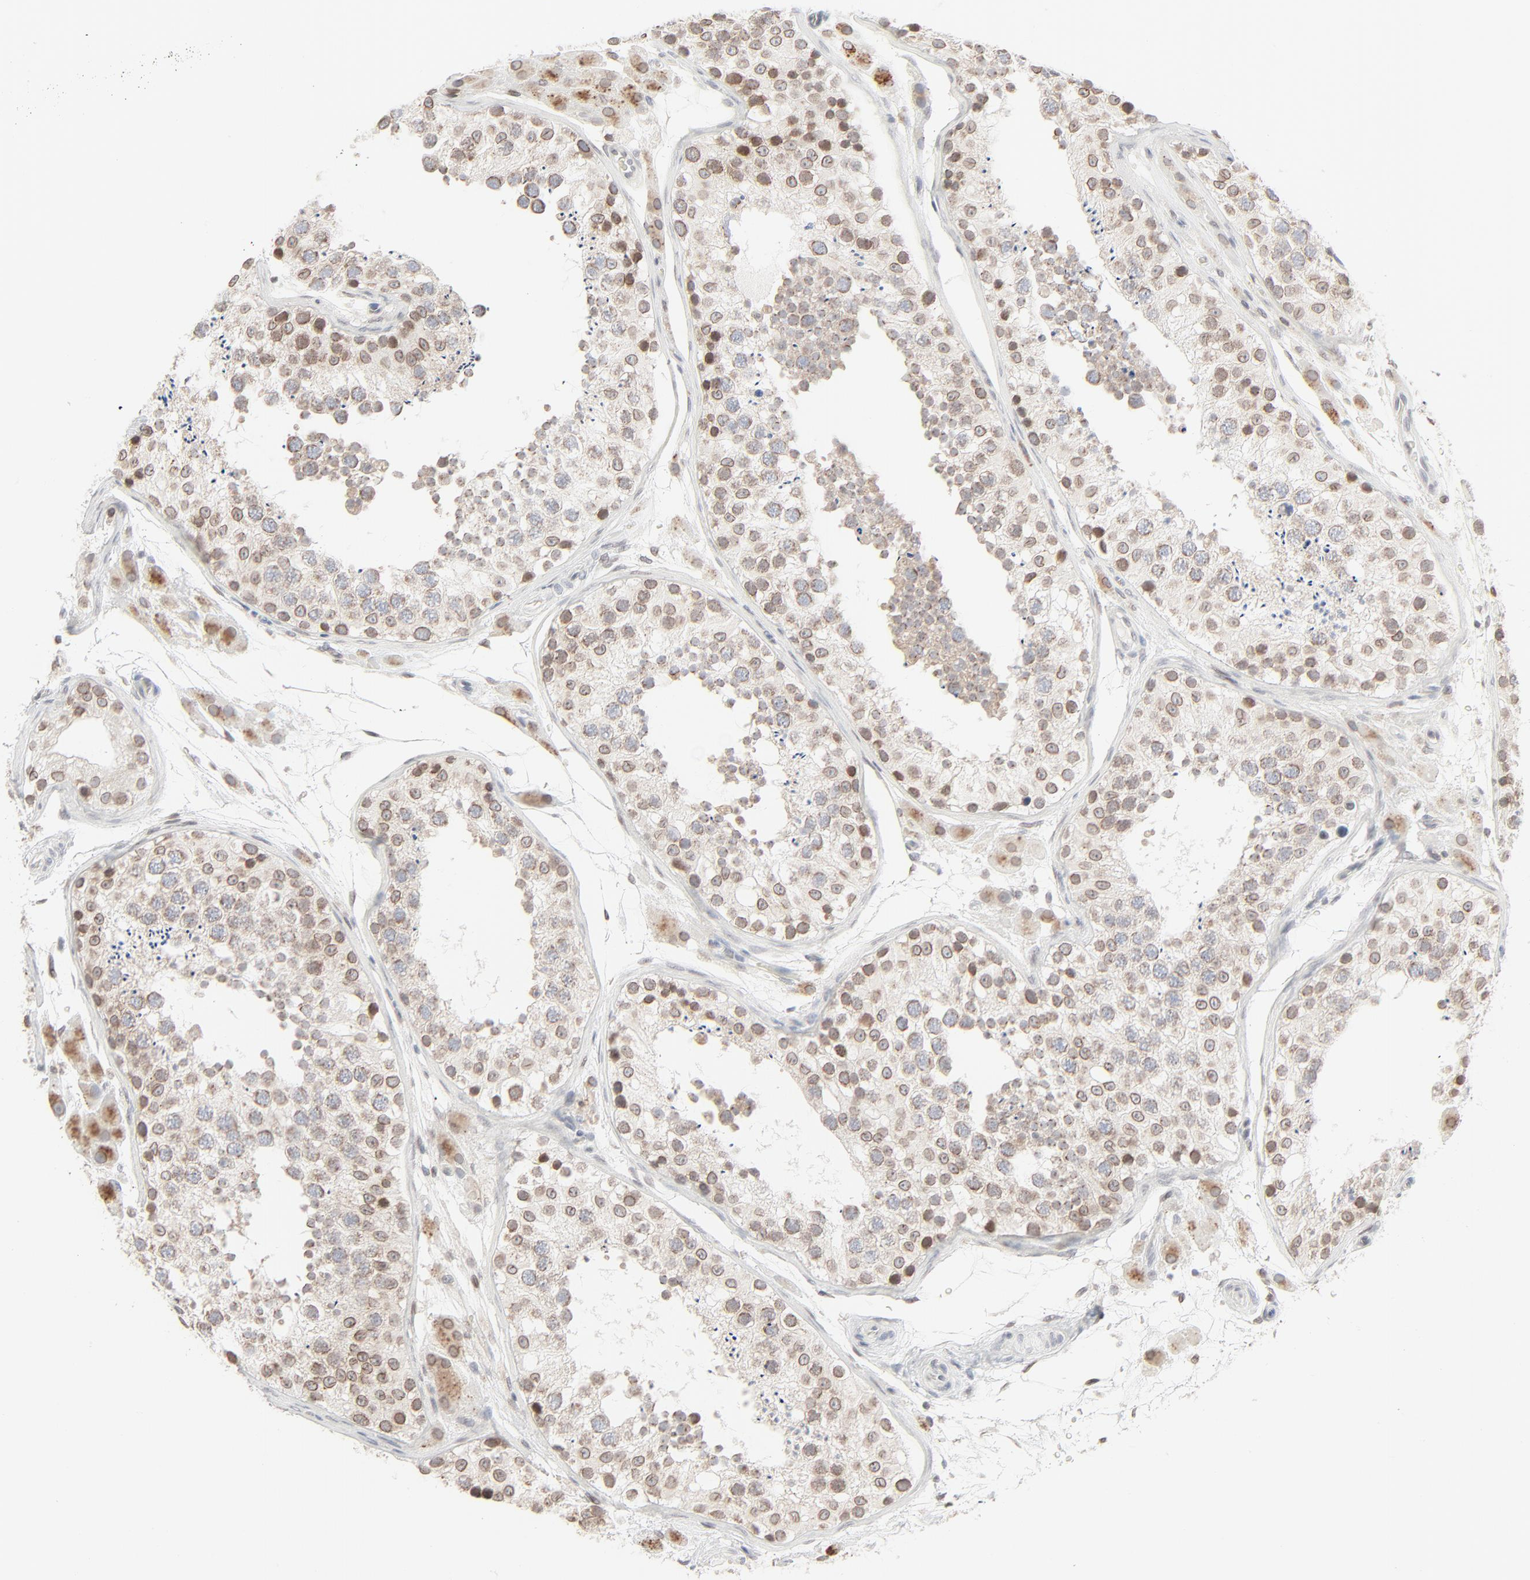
{"staining": {"intensity": "moderate", "quantity": "25%-75%", "location": "cytoplasmic/membranous,nuclear"}, "tissue": "testis", "cell_type": "Cells in seminiferous ducts", "image_type": "normal", "snomed": [{"axis": "morphology", "description": "Normal tissue, NOS"}, {"axis": "topography", "description": "Testis"}], "caption": "Immunohistochemistry (IHC) image of benign testis: testis stained using immunohistochemistry reveals medium levels of moderate protein expression localized specifically in the cytoplasmic/membranous,nuclear of cells in seminiferous ducts, appearing as a cytoplasmic/membranous,nuclear brown color.", "gene": "MAD1L1", "patient": {"sex": "male", "age": 26}}